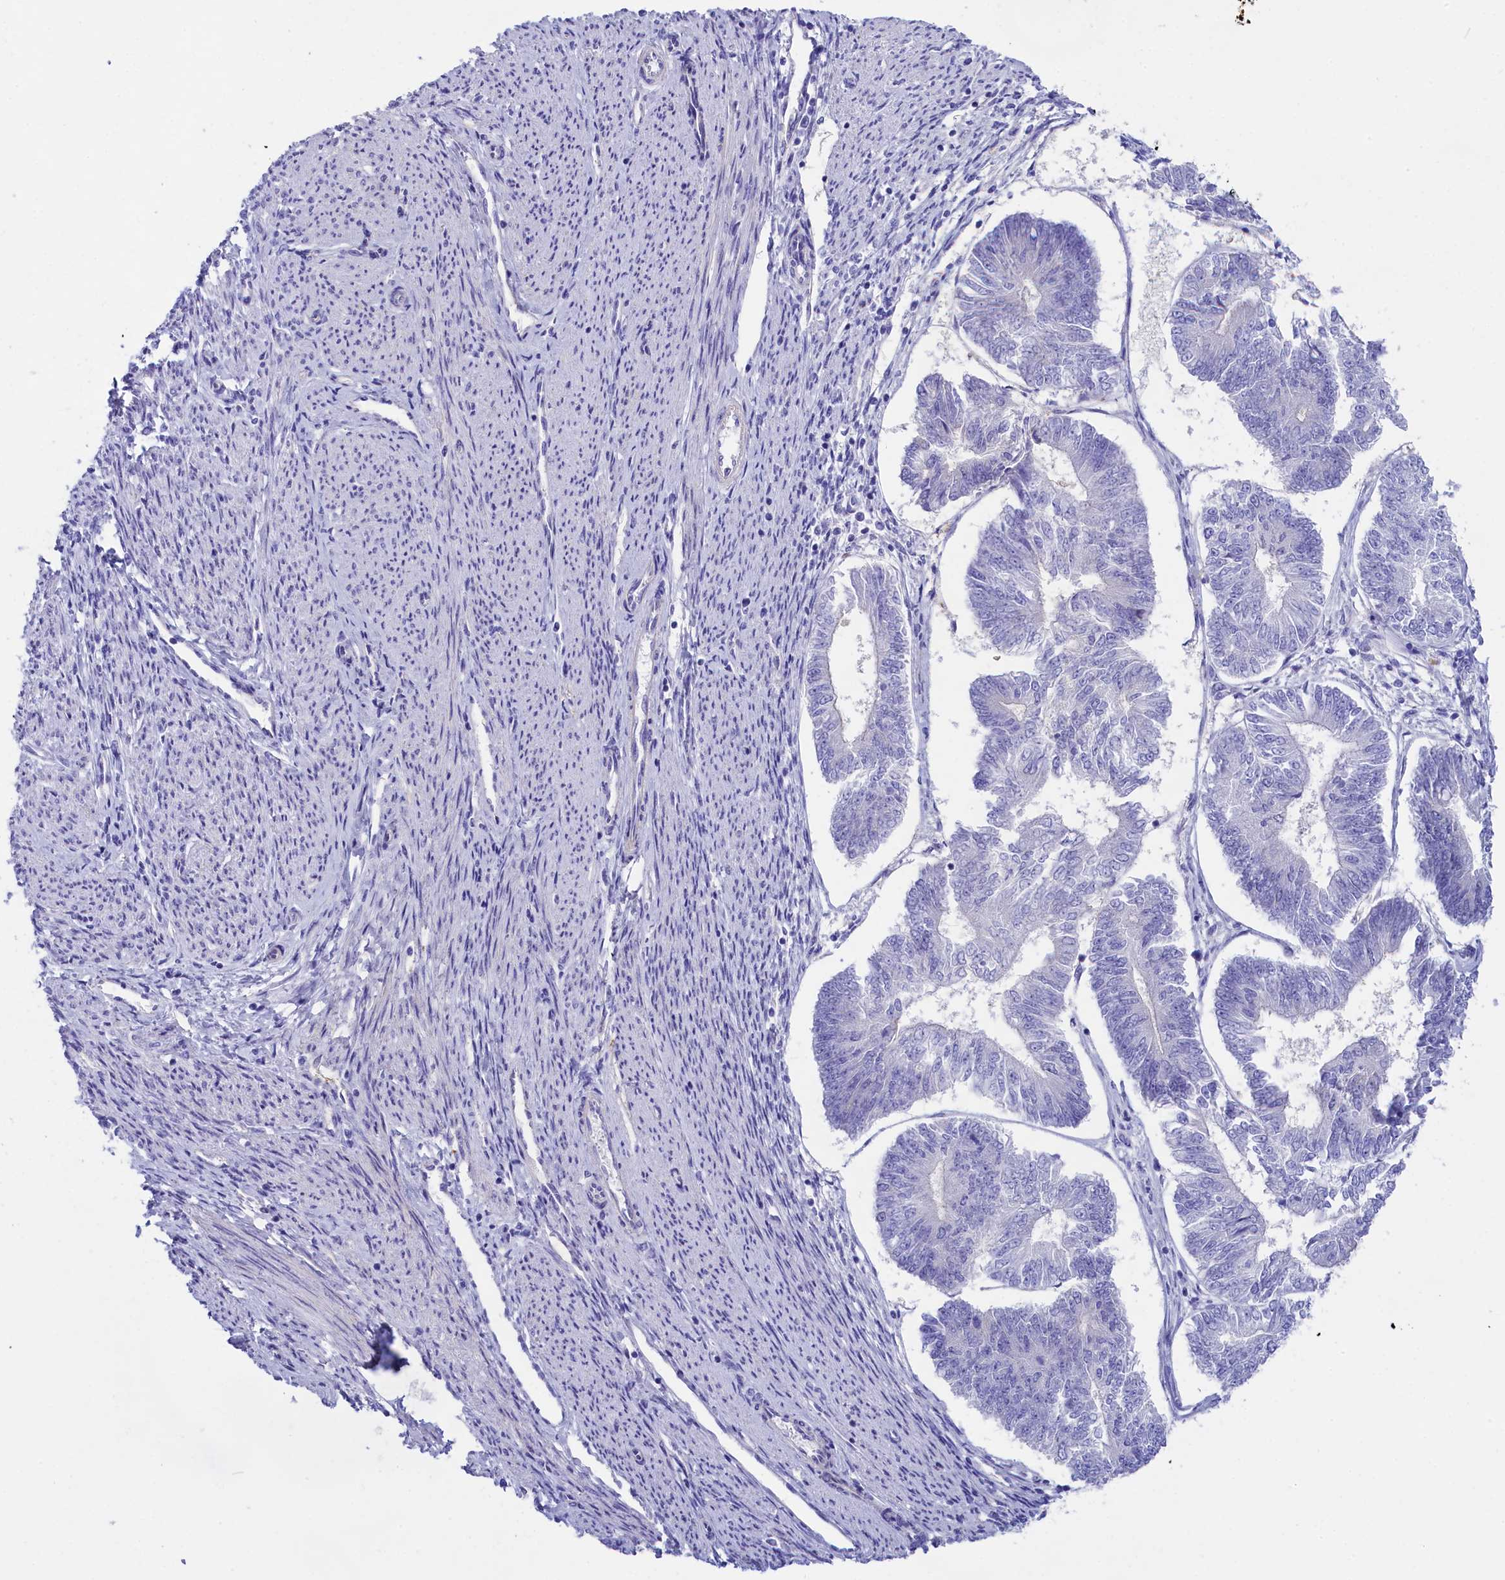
{"staining": {"intensity": "negative", "quantity": "none", "location": "none"}, "tissue": "endometrial cancer", "cell_type": "Tumor cells", "image_type": "cancer", "snomed": [{"axis": "morphology", "description": "Adenocarcinoma, NOS"}, {"axis": "topography", "description": "Endometrium"}], "caption": "Endometrial cancer (adenocarcinoma) stained for a protein using IHC demonstrates no expression tumor cells.", "gene": "PPP1R13L", "patient": {"sex": "female", "age": 58}}